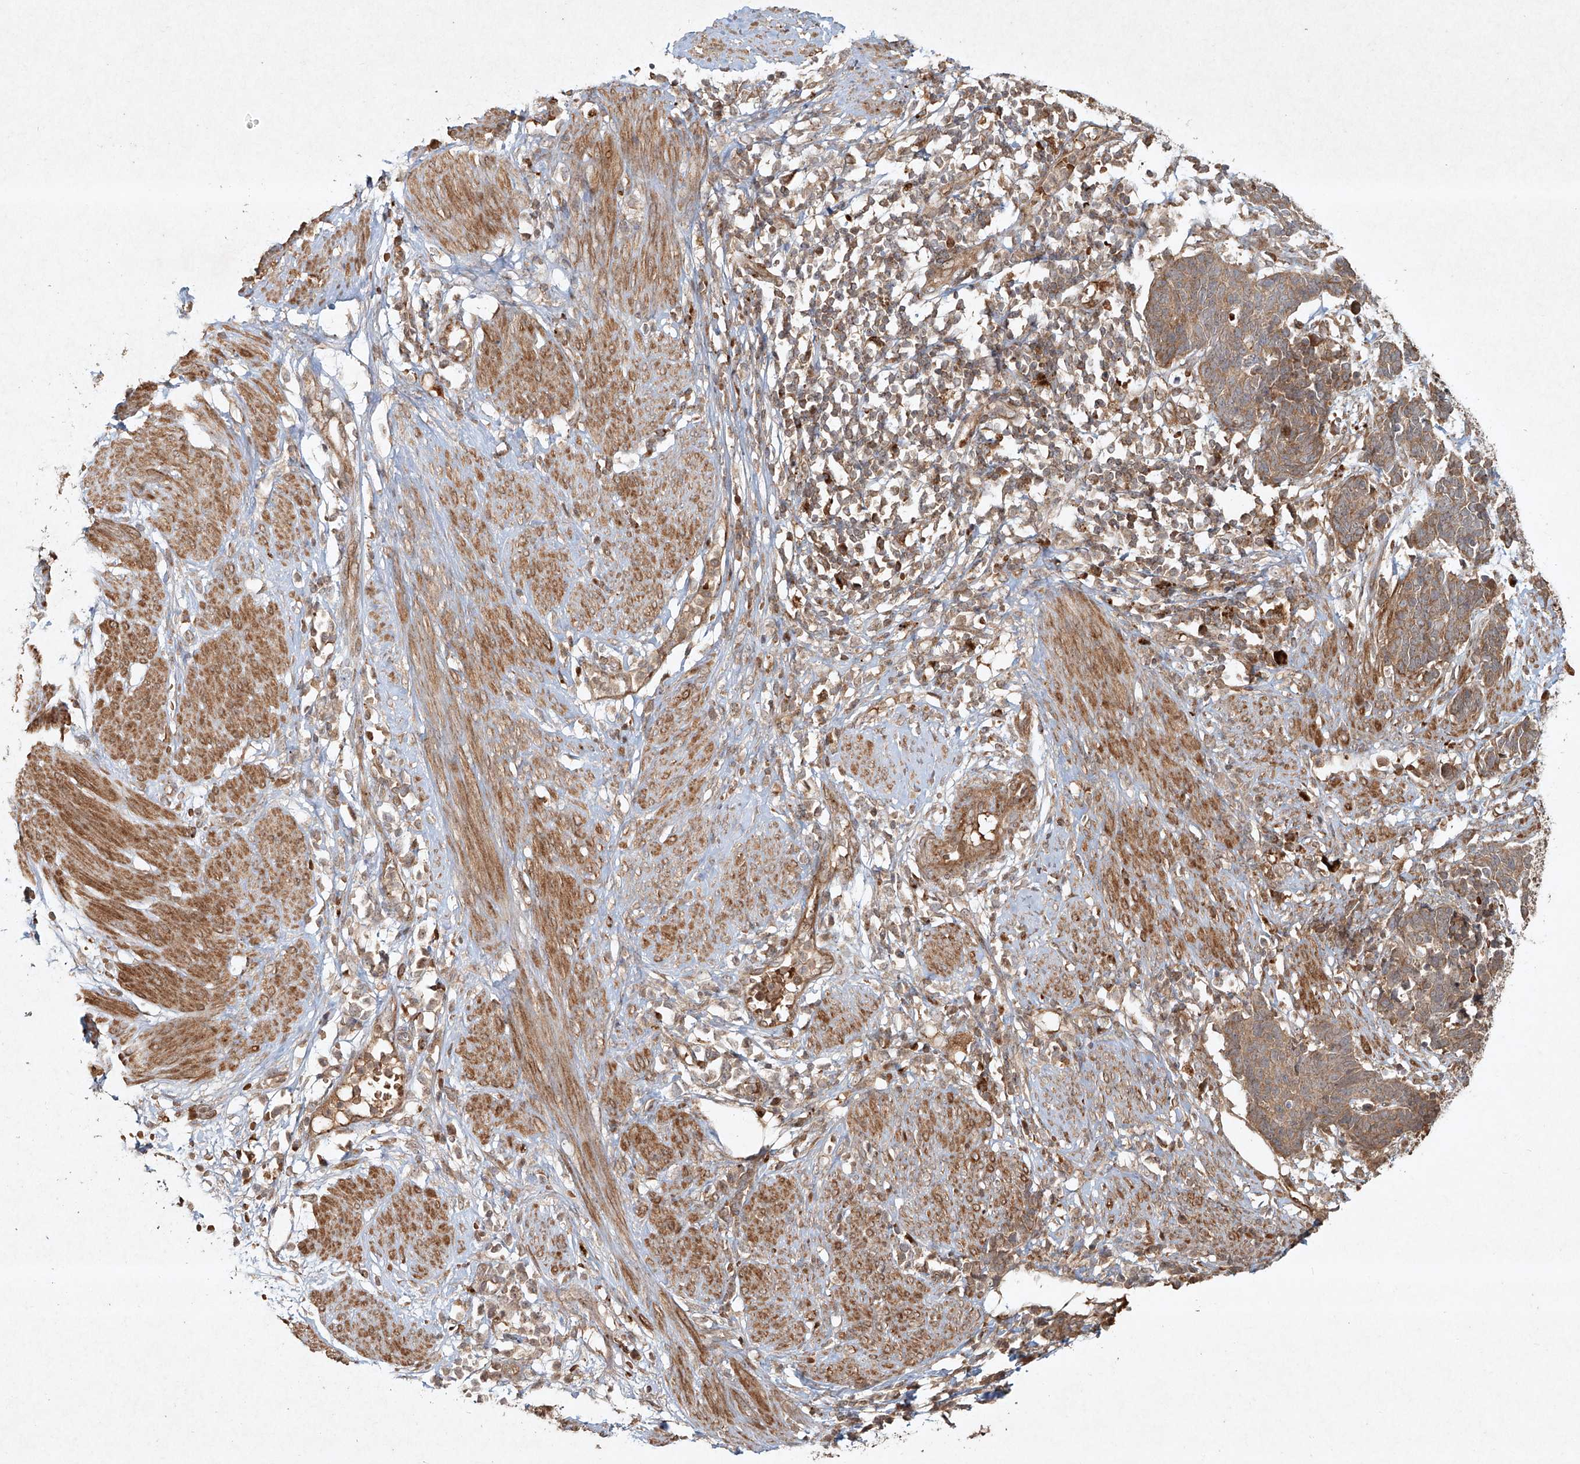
{"staining": {"intensity": "moderate", "quantity": ">75%", "location": "cytoplasmic/membranous"}, "tissue": "cervical cancer", "cell_type": "Tumor cells", "image_type": "cancer", "snomed": [{"axis": "morphology", "description": "Squamous cell carcinoma, NOS"}, {"axis": "topography", "description": "Cervix"}], "caption": "A micrograph of human squamous cell carcinoma (cervical) stained for a protein shows moderate cytoplasmic/membranous brown staining in tumor cells. (DAB (3,3'-diaminobenzidine) IHC with brightfield microscopy, high magnification).", "gene": "CYYR1", "patient": {"sex": "female", "age": 35}}